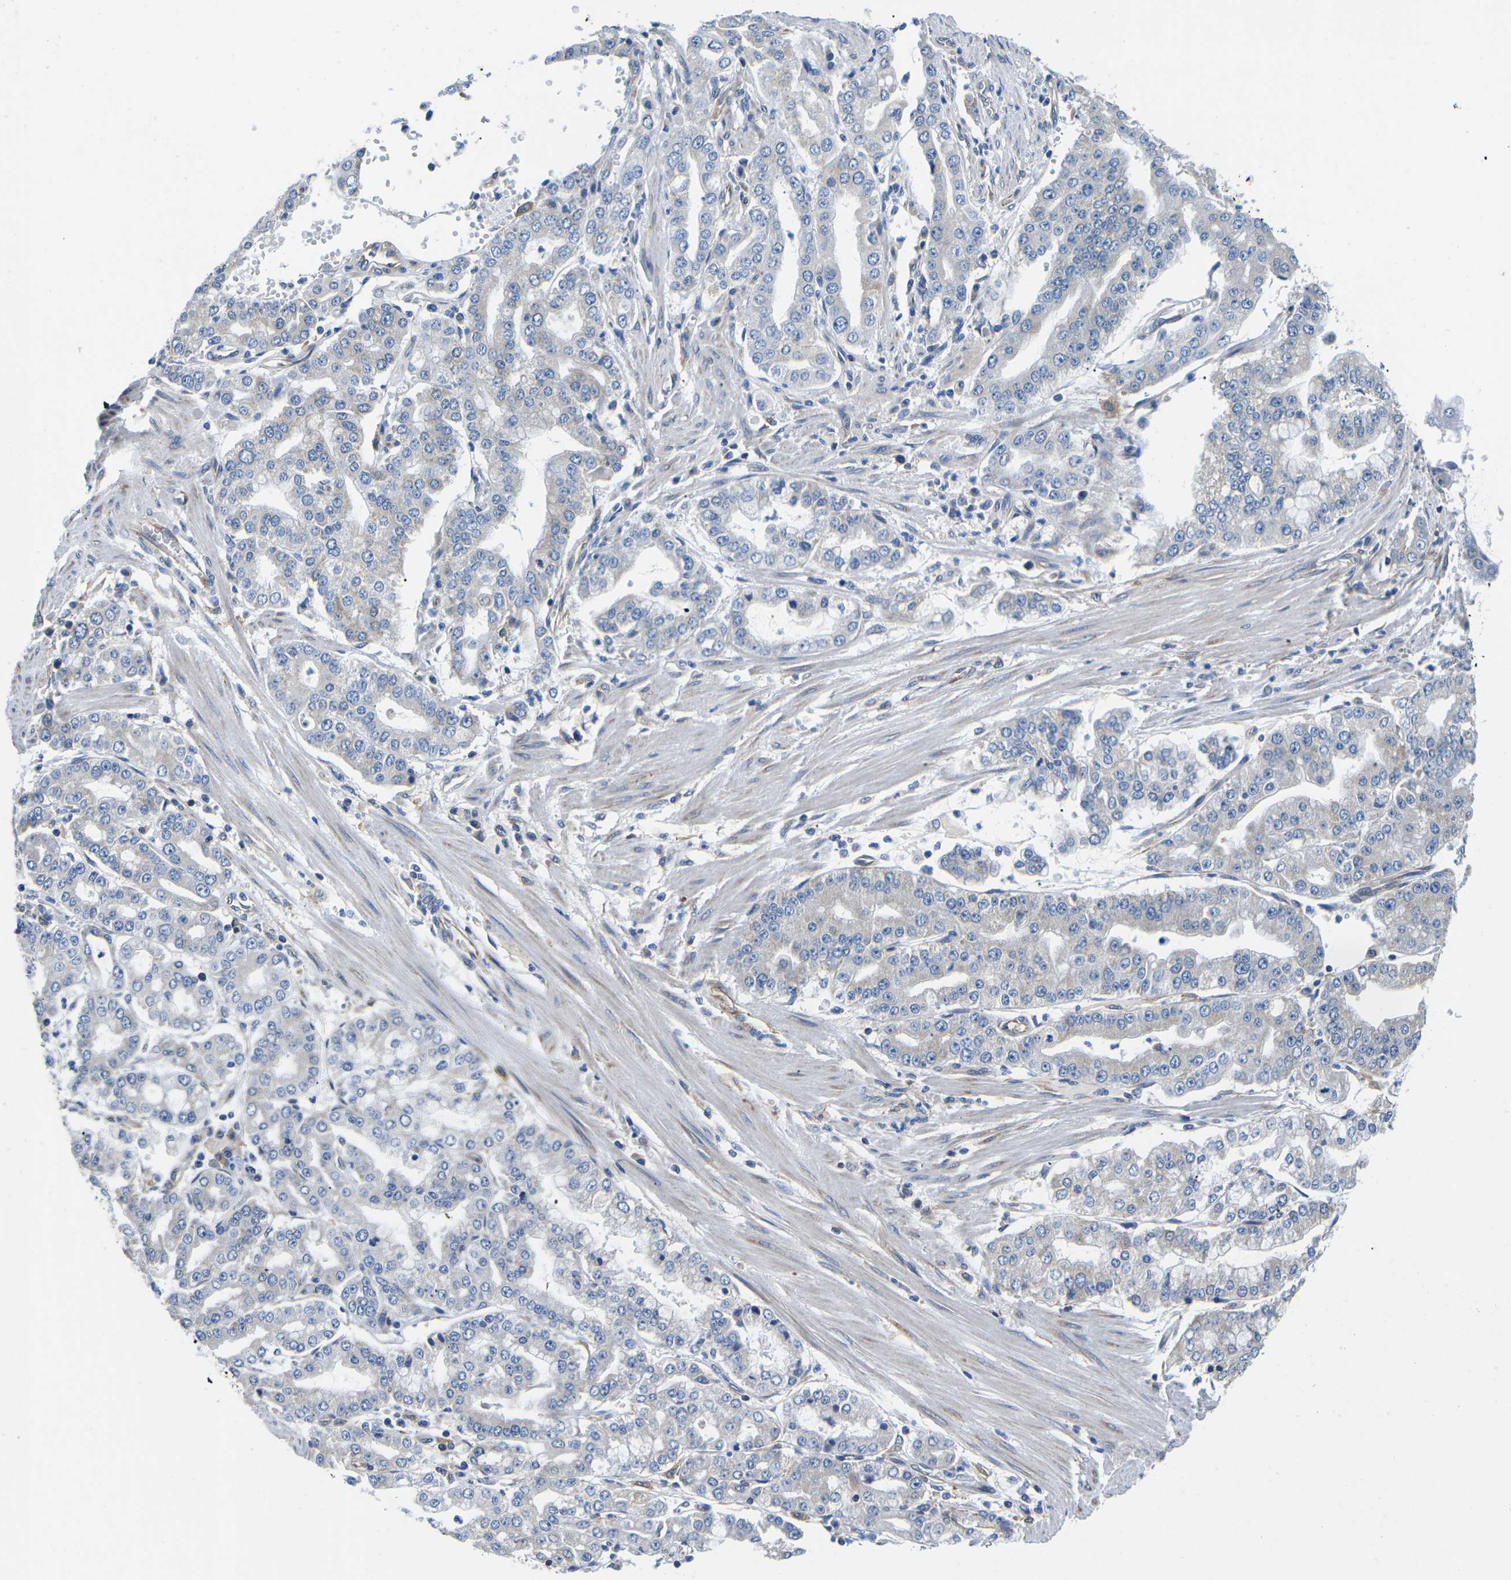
{"staining": {"intensity": "negative", "quantity": "none", "location": "none"}, "tissue": "stomach cancer", "cell_type": "Tumor cells", "image_type": "cancer", "snomed": [{"axis": "morphology", "description": "Adenocarcinoma, NOS"}, {"axis": "topography", "description": "Stomach"}], "caption": "IHC photomicrograph of neoplastic tissue: human adenocarcinoma (stomach) stained with DAB (3,3'-diaminobenzidine) reveals no significant protein expression in tumor cells. The staining was performed using DAB (3,3'-diaminobenzidine) to visualize the protein expression in brown, while the nuclei were stained in blue with hematoxylin (Magnification: 20x).", "gene": "TMEFF2", "patient": {"sex": "male", "age": 76}}